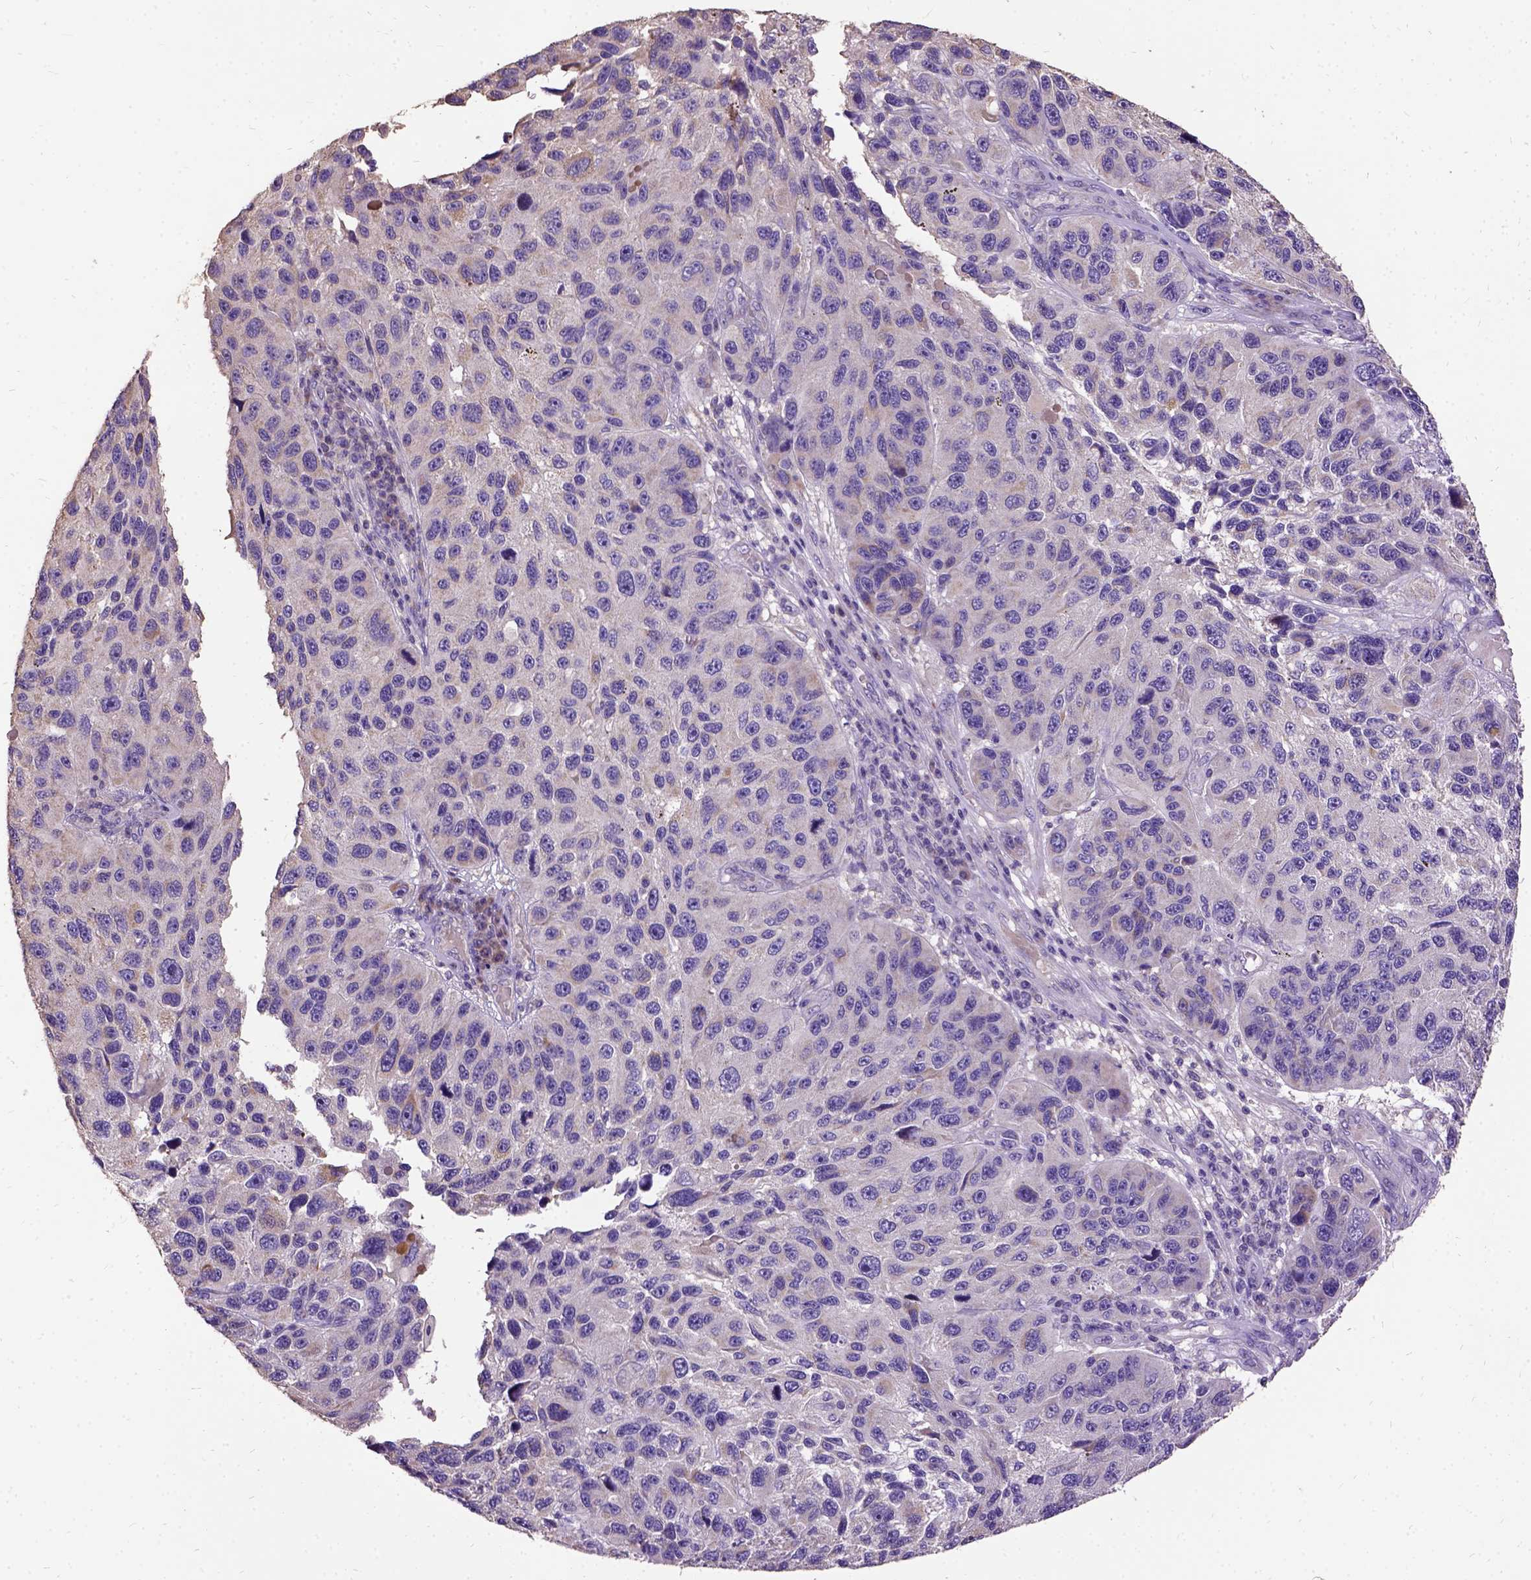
{"staining": {"intensity": "weak", "quantity": "25%-75%", "location": "cytoplasmic/membranous"}, "tissue": "melanoma", "cell_type": "Tumor cells", "image_type": "cancer", "snomed": [{"axis": "morphology", "description": "Malignant melanoma, NOS"}, {"axis": "topography", "description": "Skin"}], "caption": "The photomicrograph demonstrates immunohistochemical staining of melanoma. There is weak cytoplasmic/membranous staining is appreciated in approximately 25%-75% of tumor cells.", "gene": "DQX1", "patient": {"sex": "male", "age": 53}}